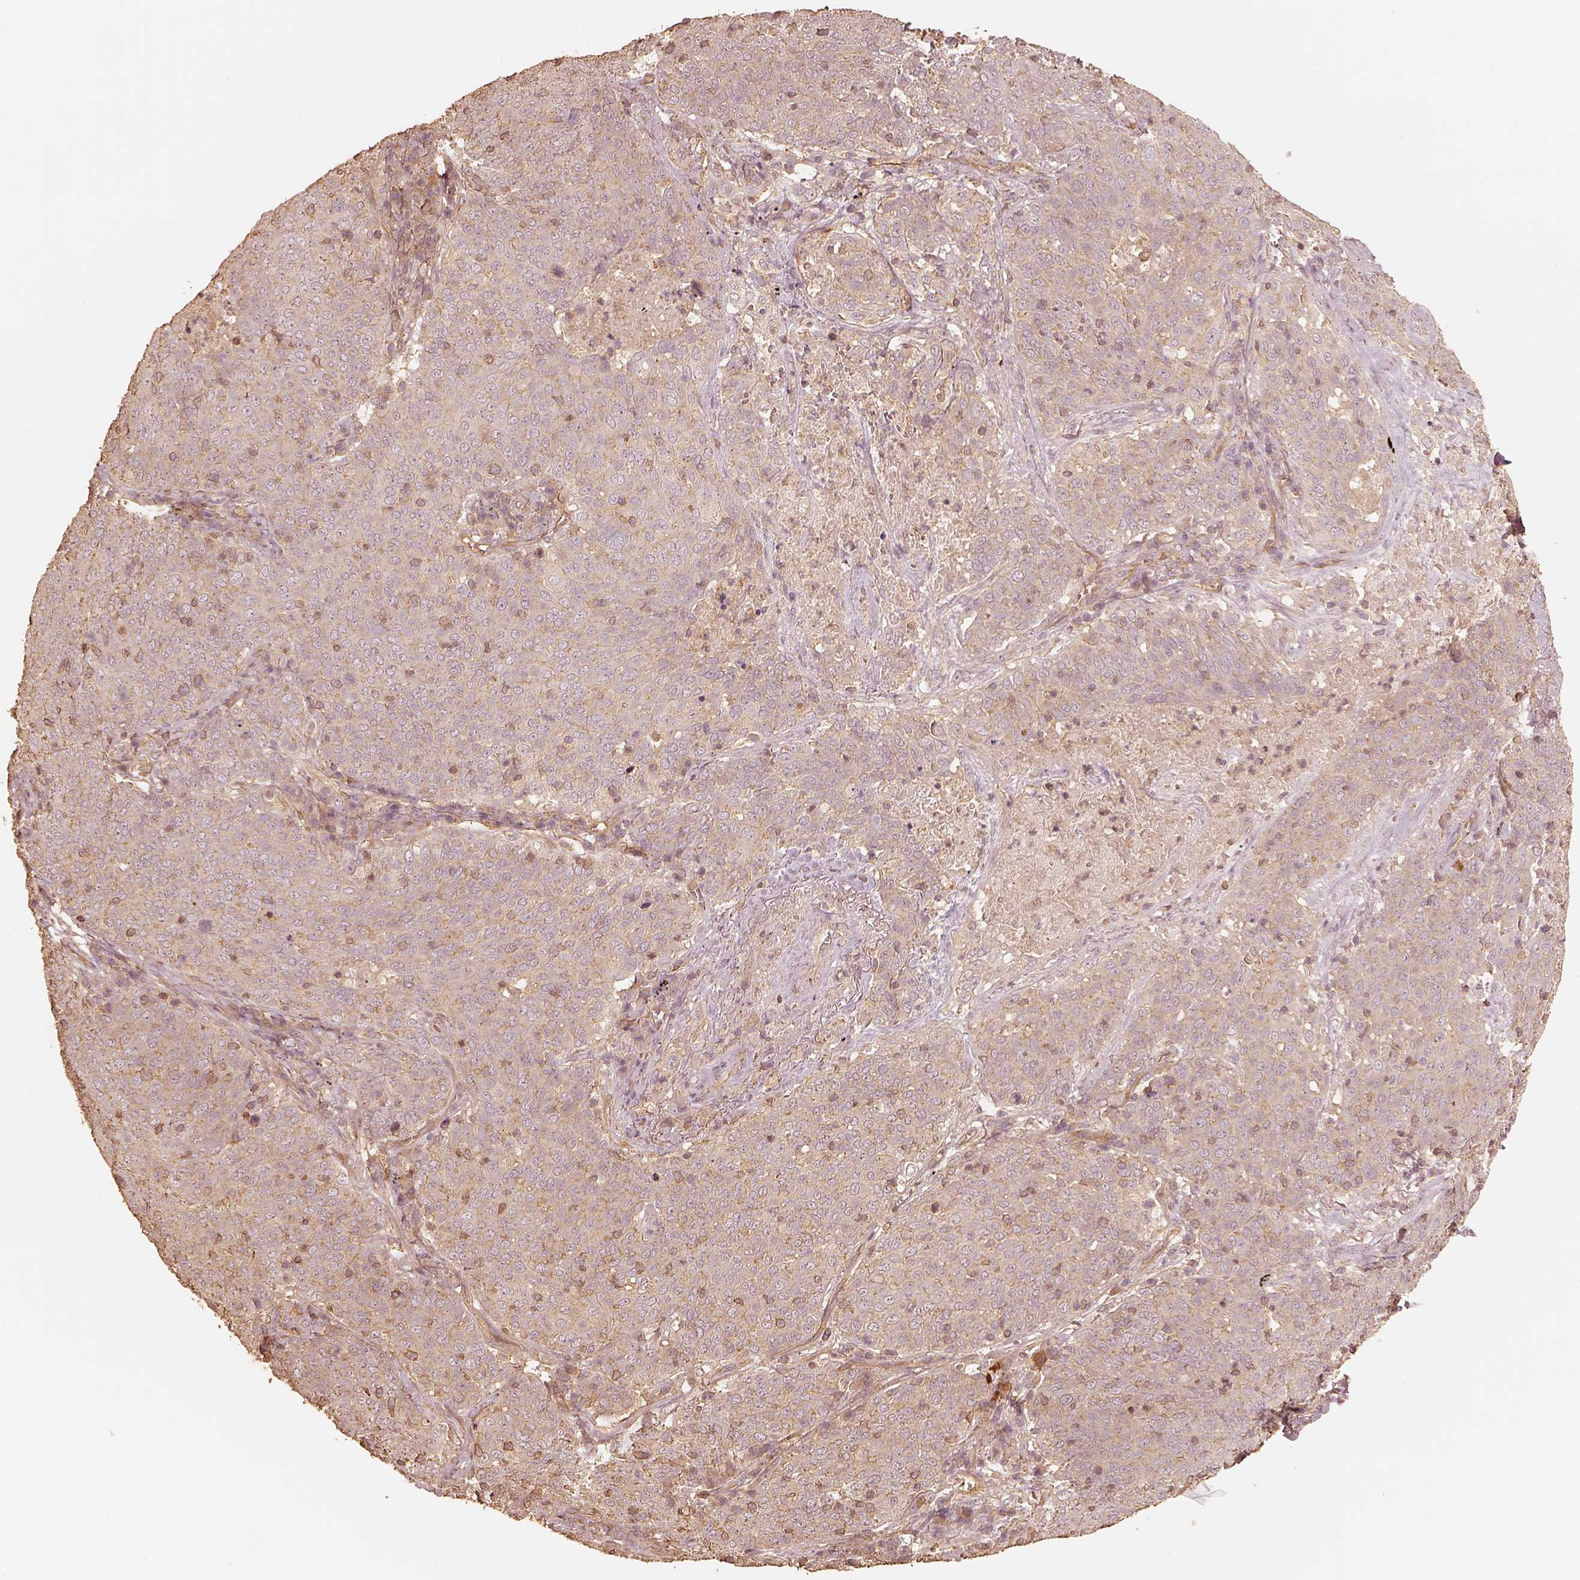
{"staining": {"intensity": "moderate", "quantity": "<25%", "location": "cytoplasmic/membranous"}, "tissue": "lung cancer", "cell_type": "Tumor cells", "image_type": "cancer", "snomed": [{"axis": "morphology", "description": "Squamous cell carcinoma, NOS"}, {"axis": "topography", "description": "Lung"}], "caption": "DAB (3,3'-diaminobenzidine) immunohistochemical staining of human lung cancer displays moderate cytoplasmic/membranous protein positivity in approximately <25% of tumor cells. The staining is performed using DAB (3,3'-diaminobenzidine) brown chromogen to label protein expression. The nuclei are counter-stained blue using hematoxylin.", "gene": "WDR7", "patient": {"sex": "male", "age": 82}}